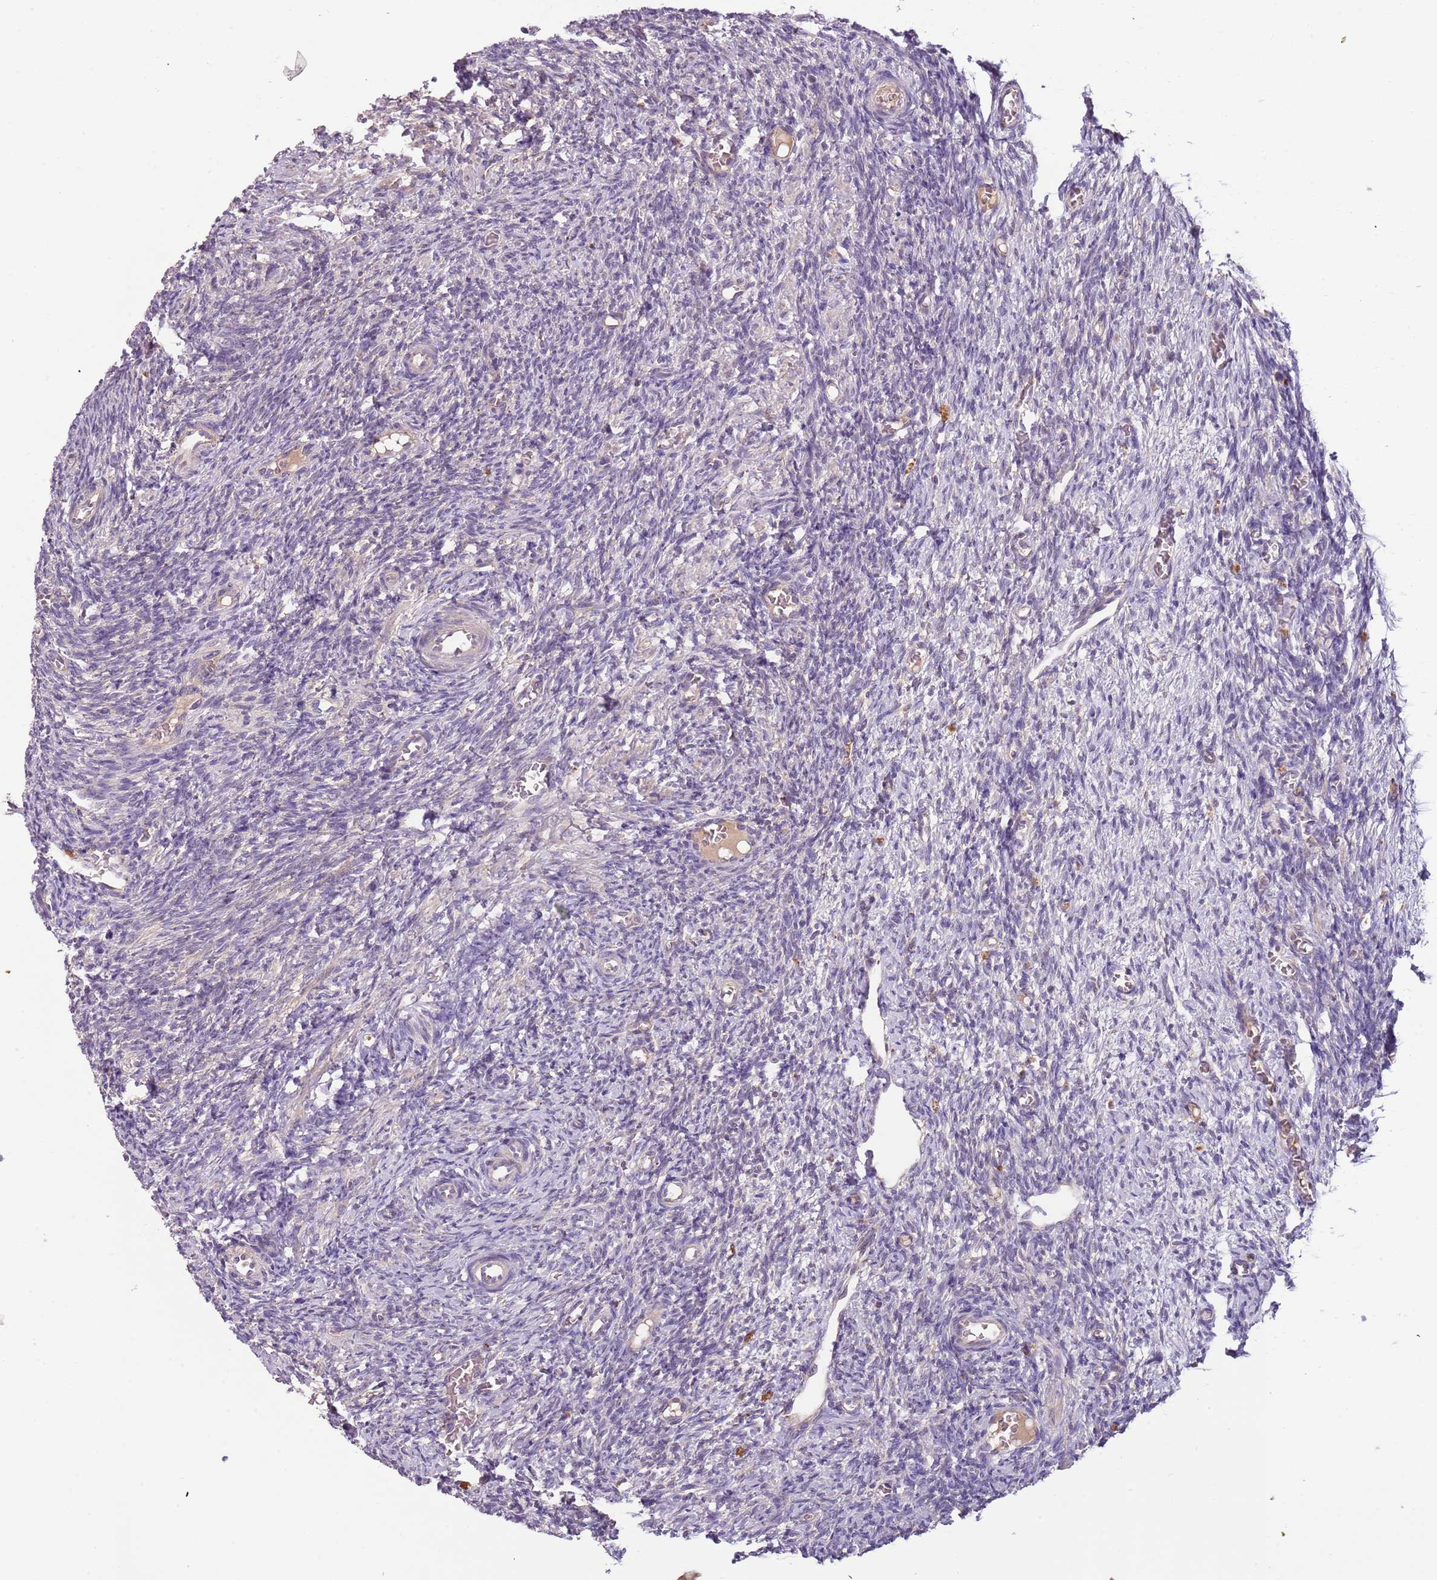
{"staining": {"intensity": "moderate", "quantity": ">75%", "location": "cytoplasmic/membranous"}, "tissue": "ovary", "cell_type": "Follicle cells", "image_type": "normal", "snomed": [{"axis": "morphology", "description": "Normal tissue, NOS"}, {"axis": "topography", "description": "Ovary"}], "caption": "Immunohistochemistry micrograph of normal ovary stained for a protein (brown), which demonstrates medium levels of moderate cytoplasmic/membranous positivity in approximately >75% of follicle cells.", "gene": "FECH", "patient": {"sex": "female", "age": 27}}